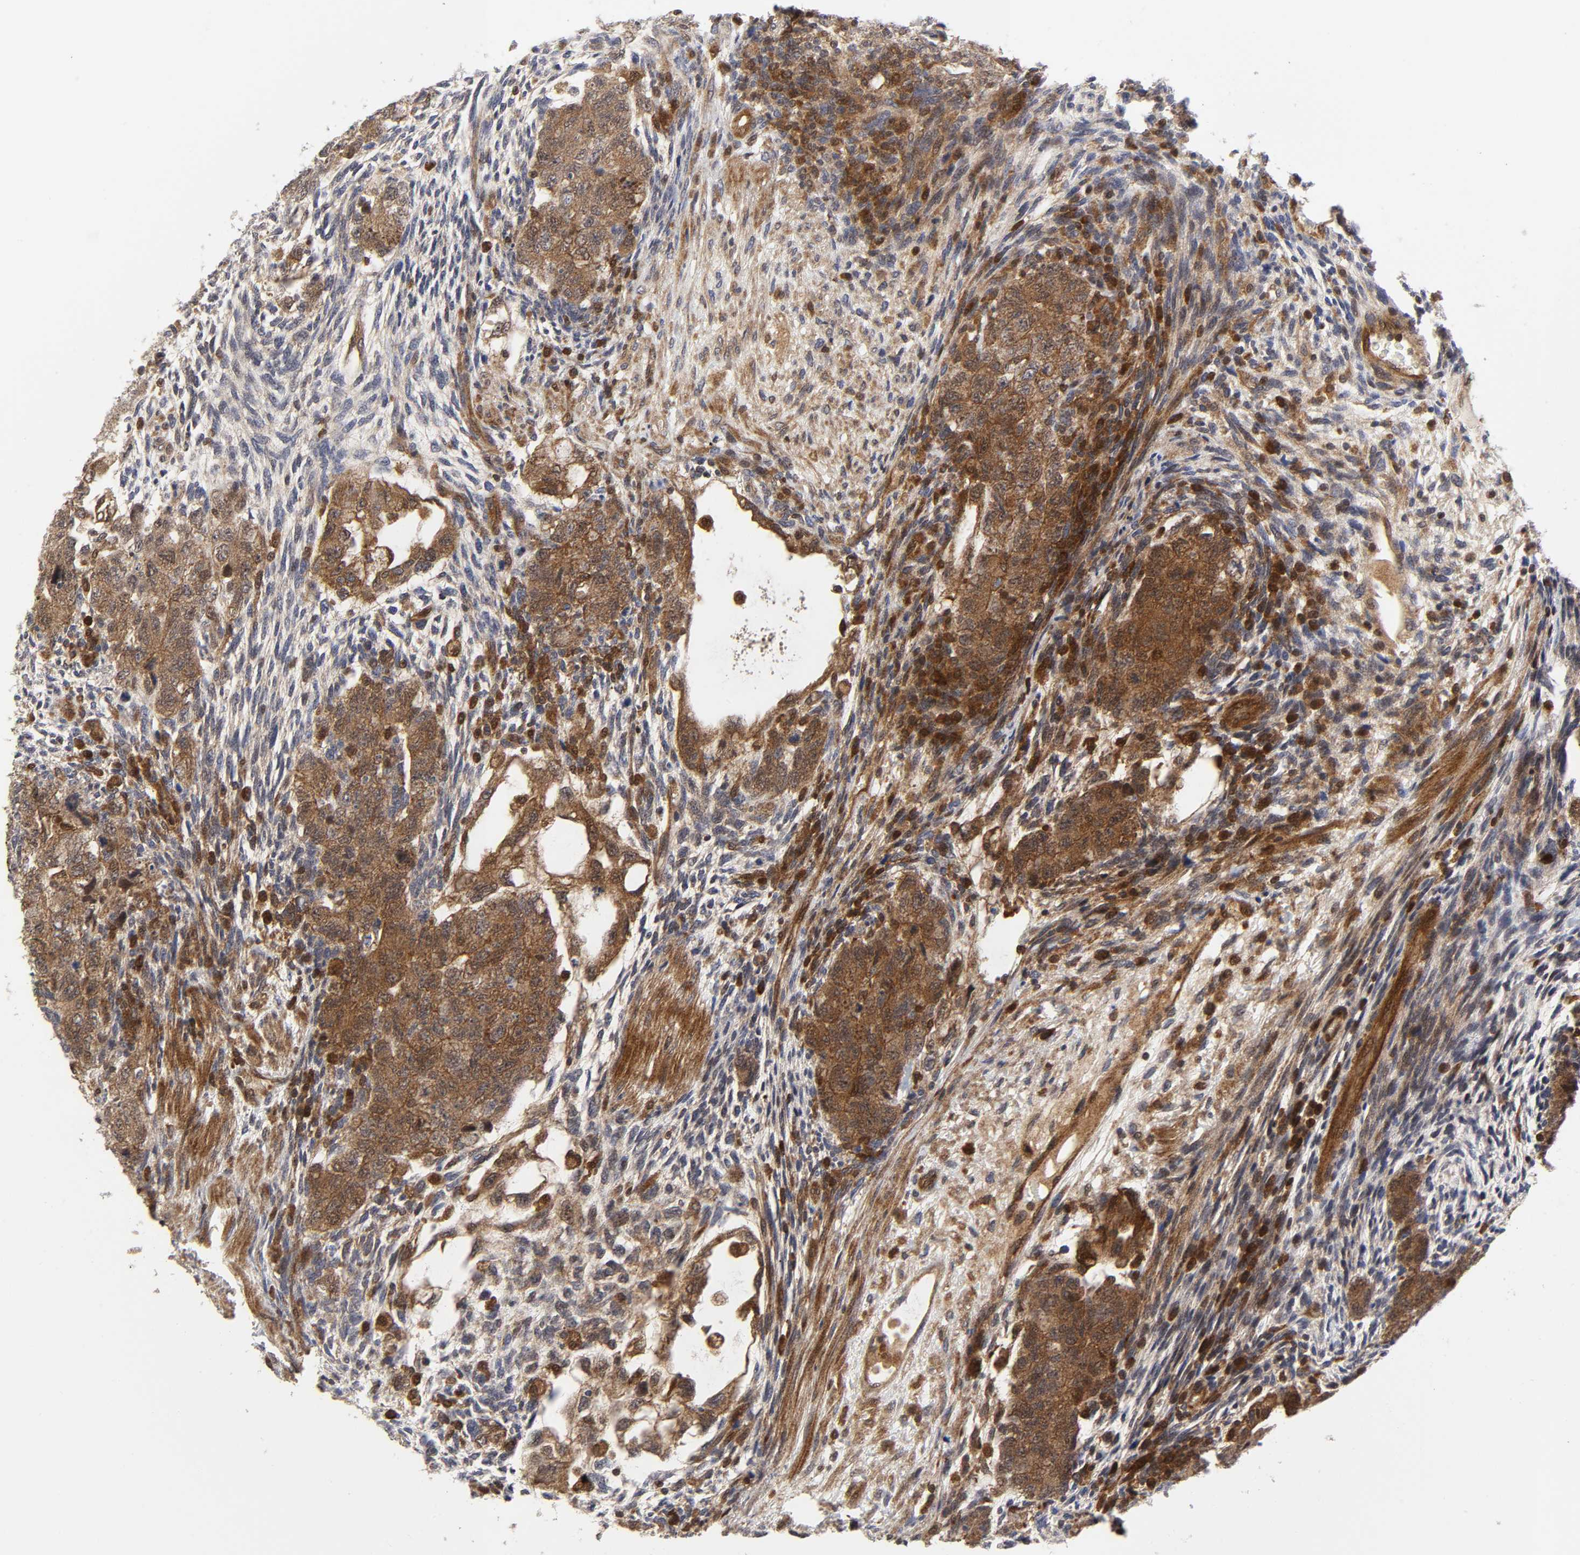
{"staining": {"intensity": "moderate", "quantity": ">75%", "location": "cytoplasmic/membranous,nuclear"}, "tissue": "testis cancer", "cell_type": "Tumor cells", "image_type": "cancer", "snomed": [{"axis": "morphology", "description": "Normal tissue, NOS"}, {"axis": "morphology", "description": "Carcinoma, Embryonal, NOS"}, {"axis": "topography", "description": "Testis"}], "caption": "Protein staining of testis embryonal carcinoma tissue exhibits moderate cytoplasmic/membranous and nuclear positivity in approximately >75% of tumor cells. The protein of interest is shown in brown color, while the nuclei are stained blue.", "gene": "CASP9", "patient": {"sex": "male", "age": 36}}